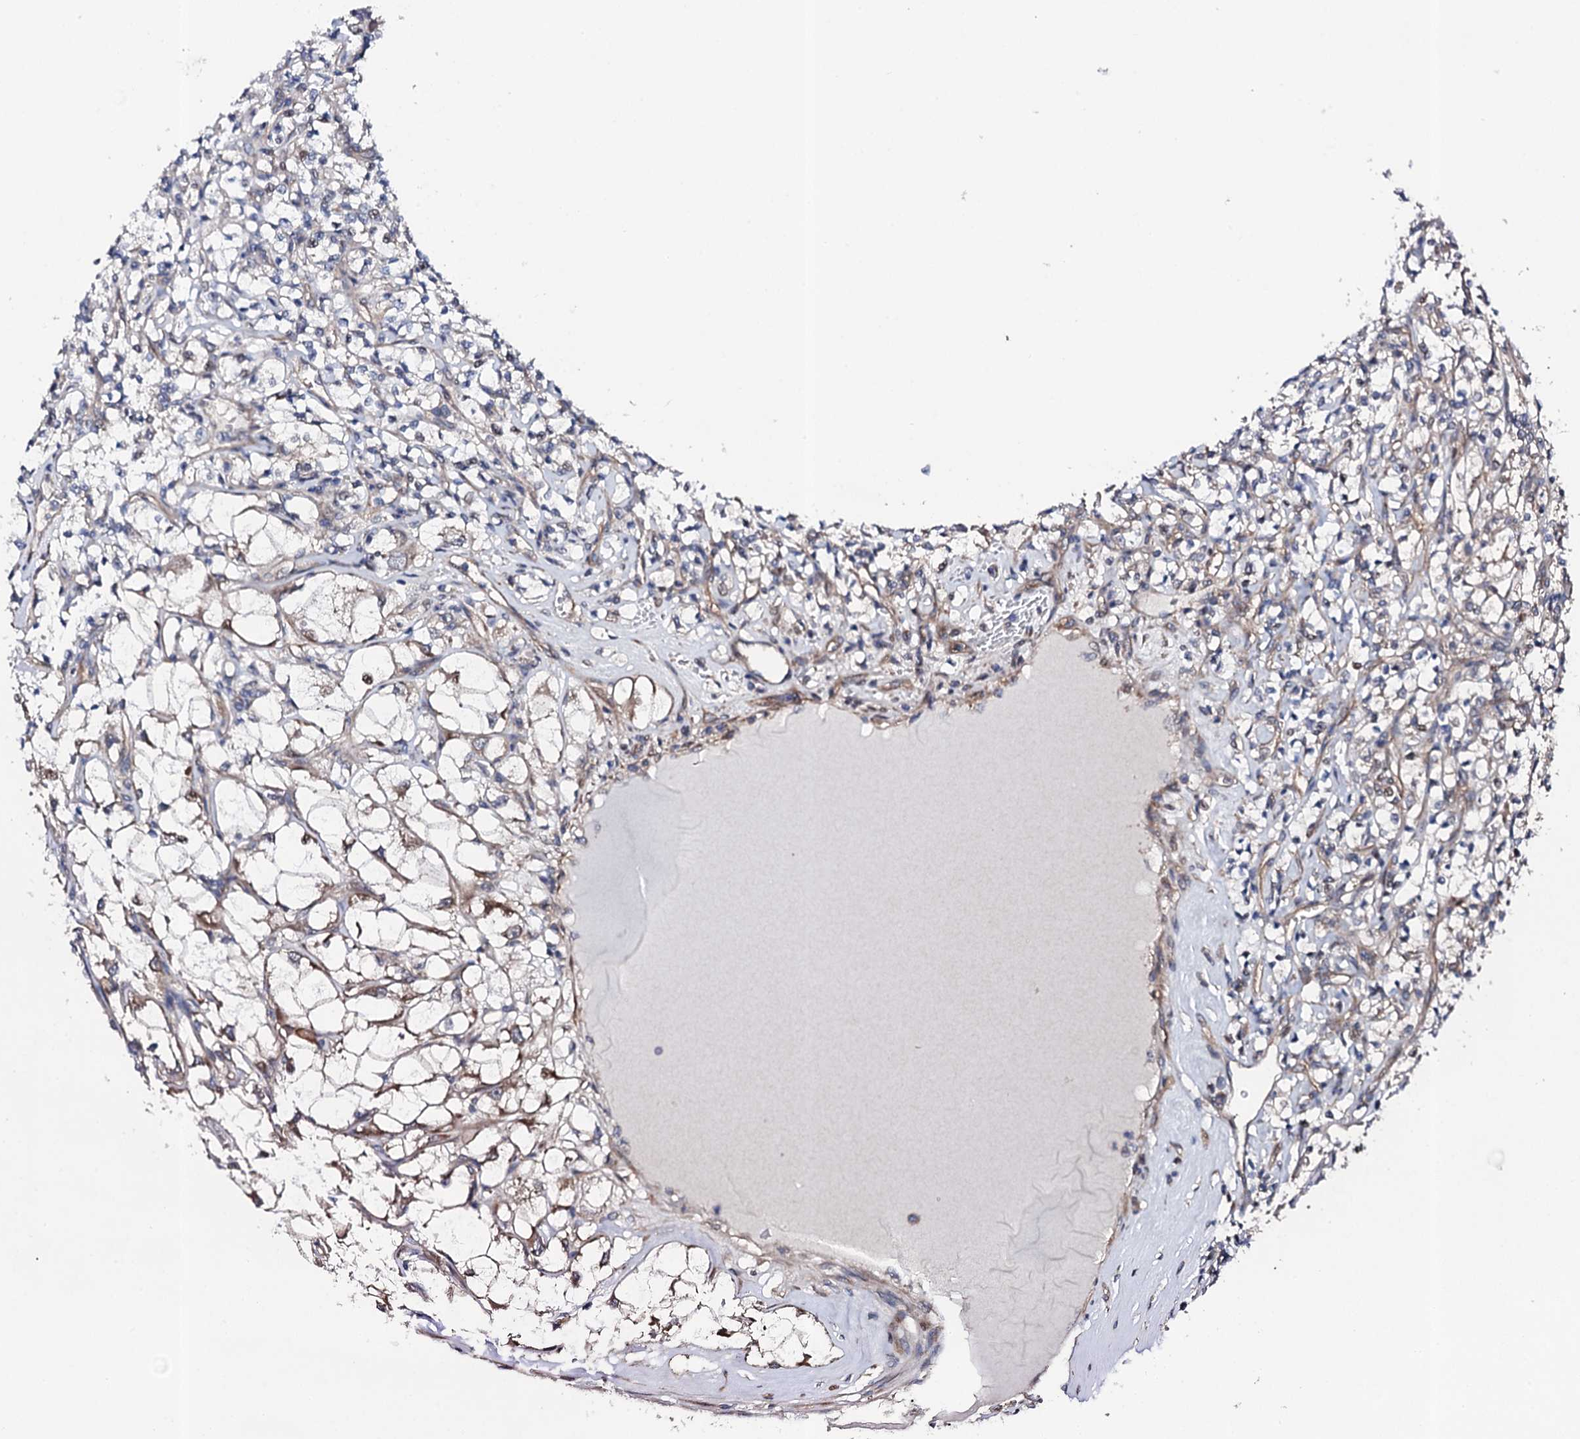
{"staining": {"intensity": "weak", "quantity": "<25%", "location": "cytoplasmic/membranous"}, "tissue": "renal cancer", "cell_type": "Tumor cells", "image_type": "cancer", "snomed": [{"axis": "morphology", "description": "Adenocarcinoma, NOS"}, {"axis": "topography", "description": "Kidney"}], "caption": "DAB immunohistochemical staining of human adenocarcinoma (renal) exhibits no significant expression in tumor cells.", "gene": "CIAO2A", "patient": {"sex": "female", "age": 69}}